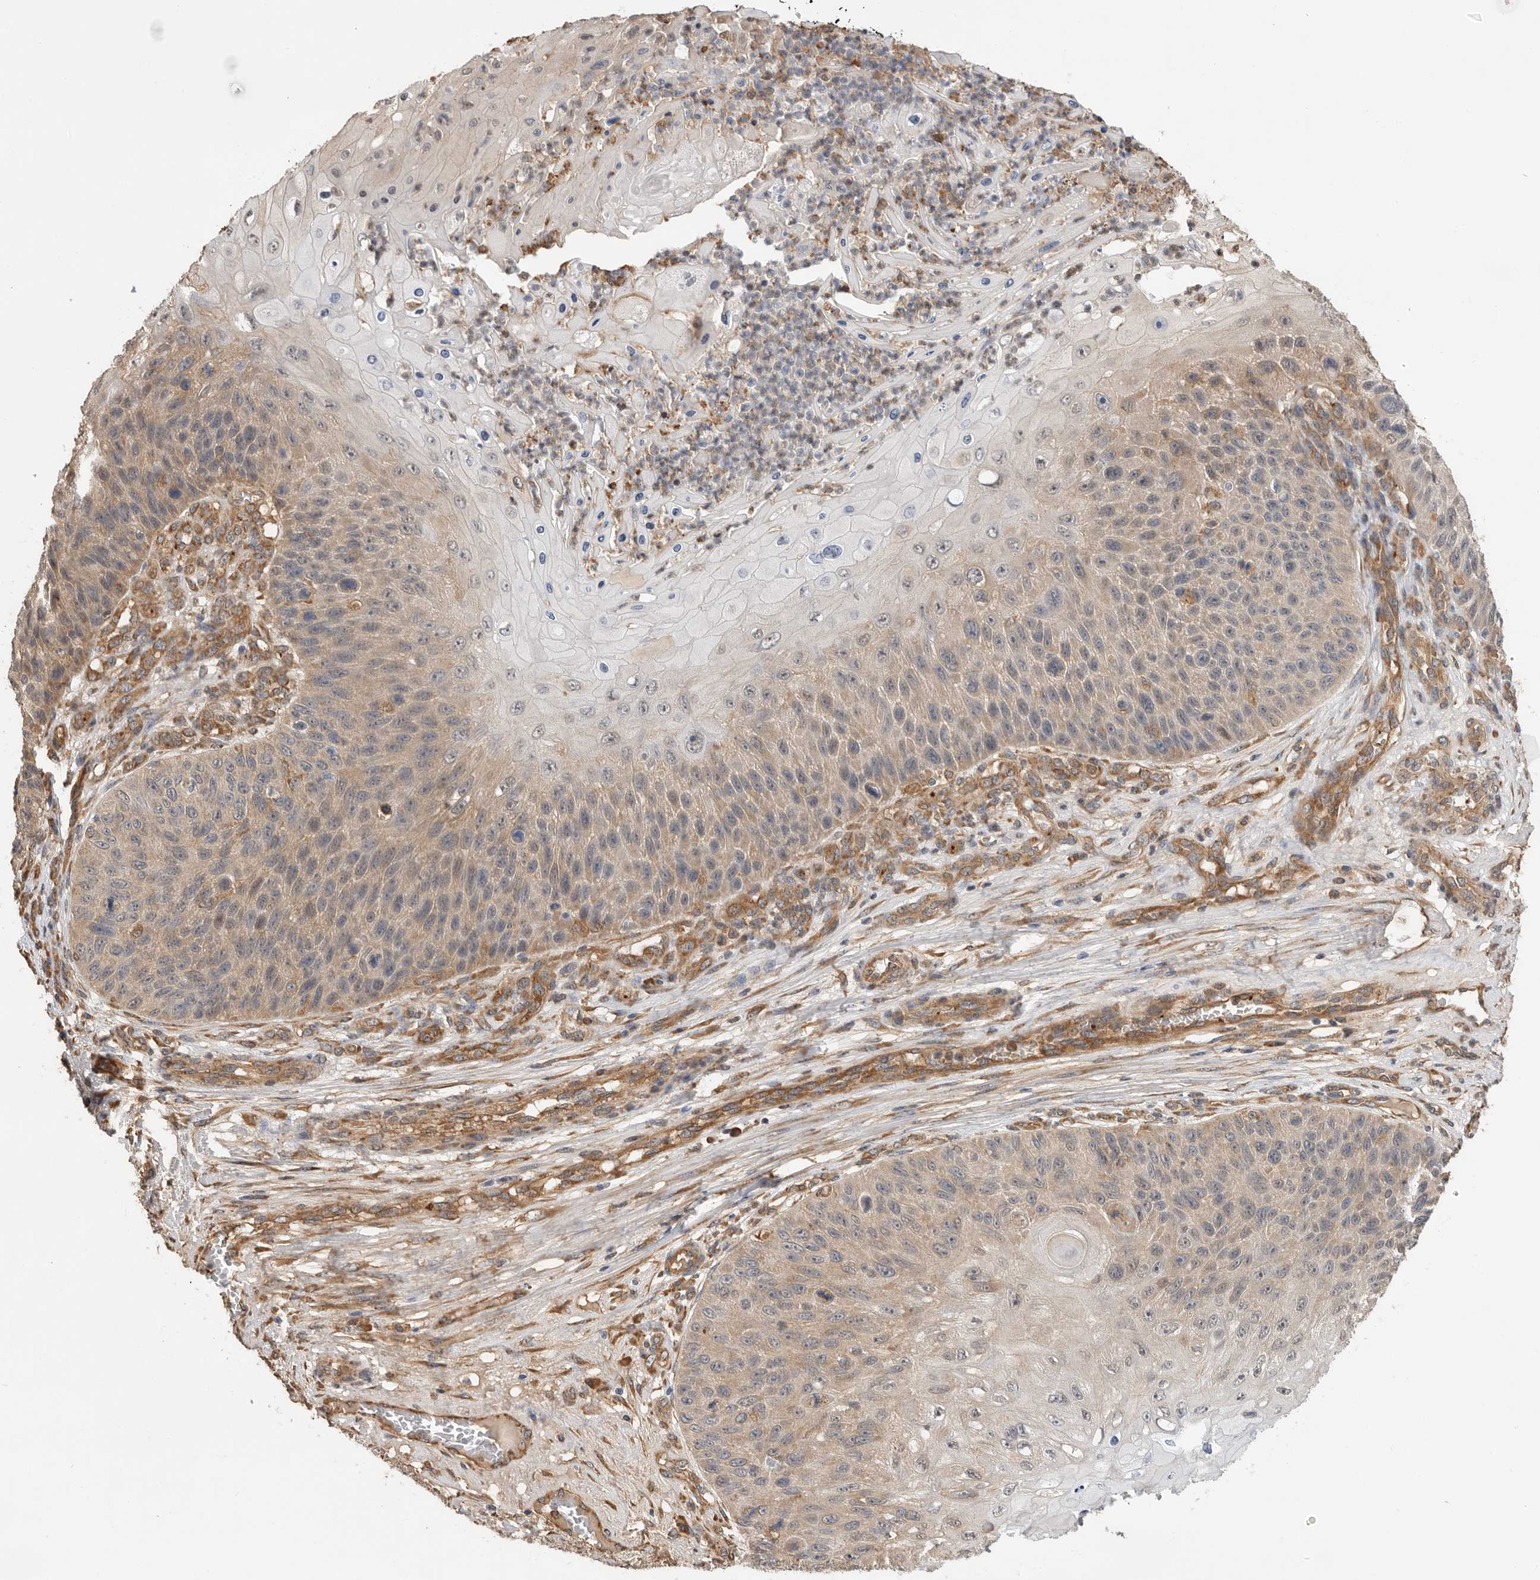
{"staining": {"intensity": "weak", "quantity": ">75%", "location": "cytoplasmic/membranous"}, "tissue": "skin cancer", "cell_type": "Tumor cells", "image_type": "cancer", "snomed": [{"axis": "morphology", "description": "Squamous cell carcinoma, NOS"}, {"axis": "topography", "description": "Skin"}], "caption": "Immunohistochemistry (IHC) image of squamous cell carcinoma (skin) stained for a protein (brown), which displays low levels of weak cytoplasmic/membranous staining in approximately >75% of tumor cells.", "gene": "CDC42BPB", "patient": {"sex": "female", "age": 88}}